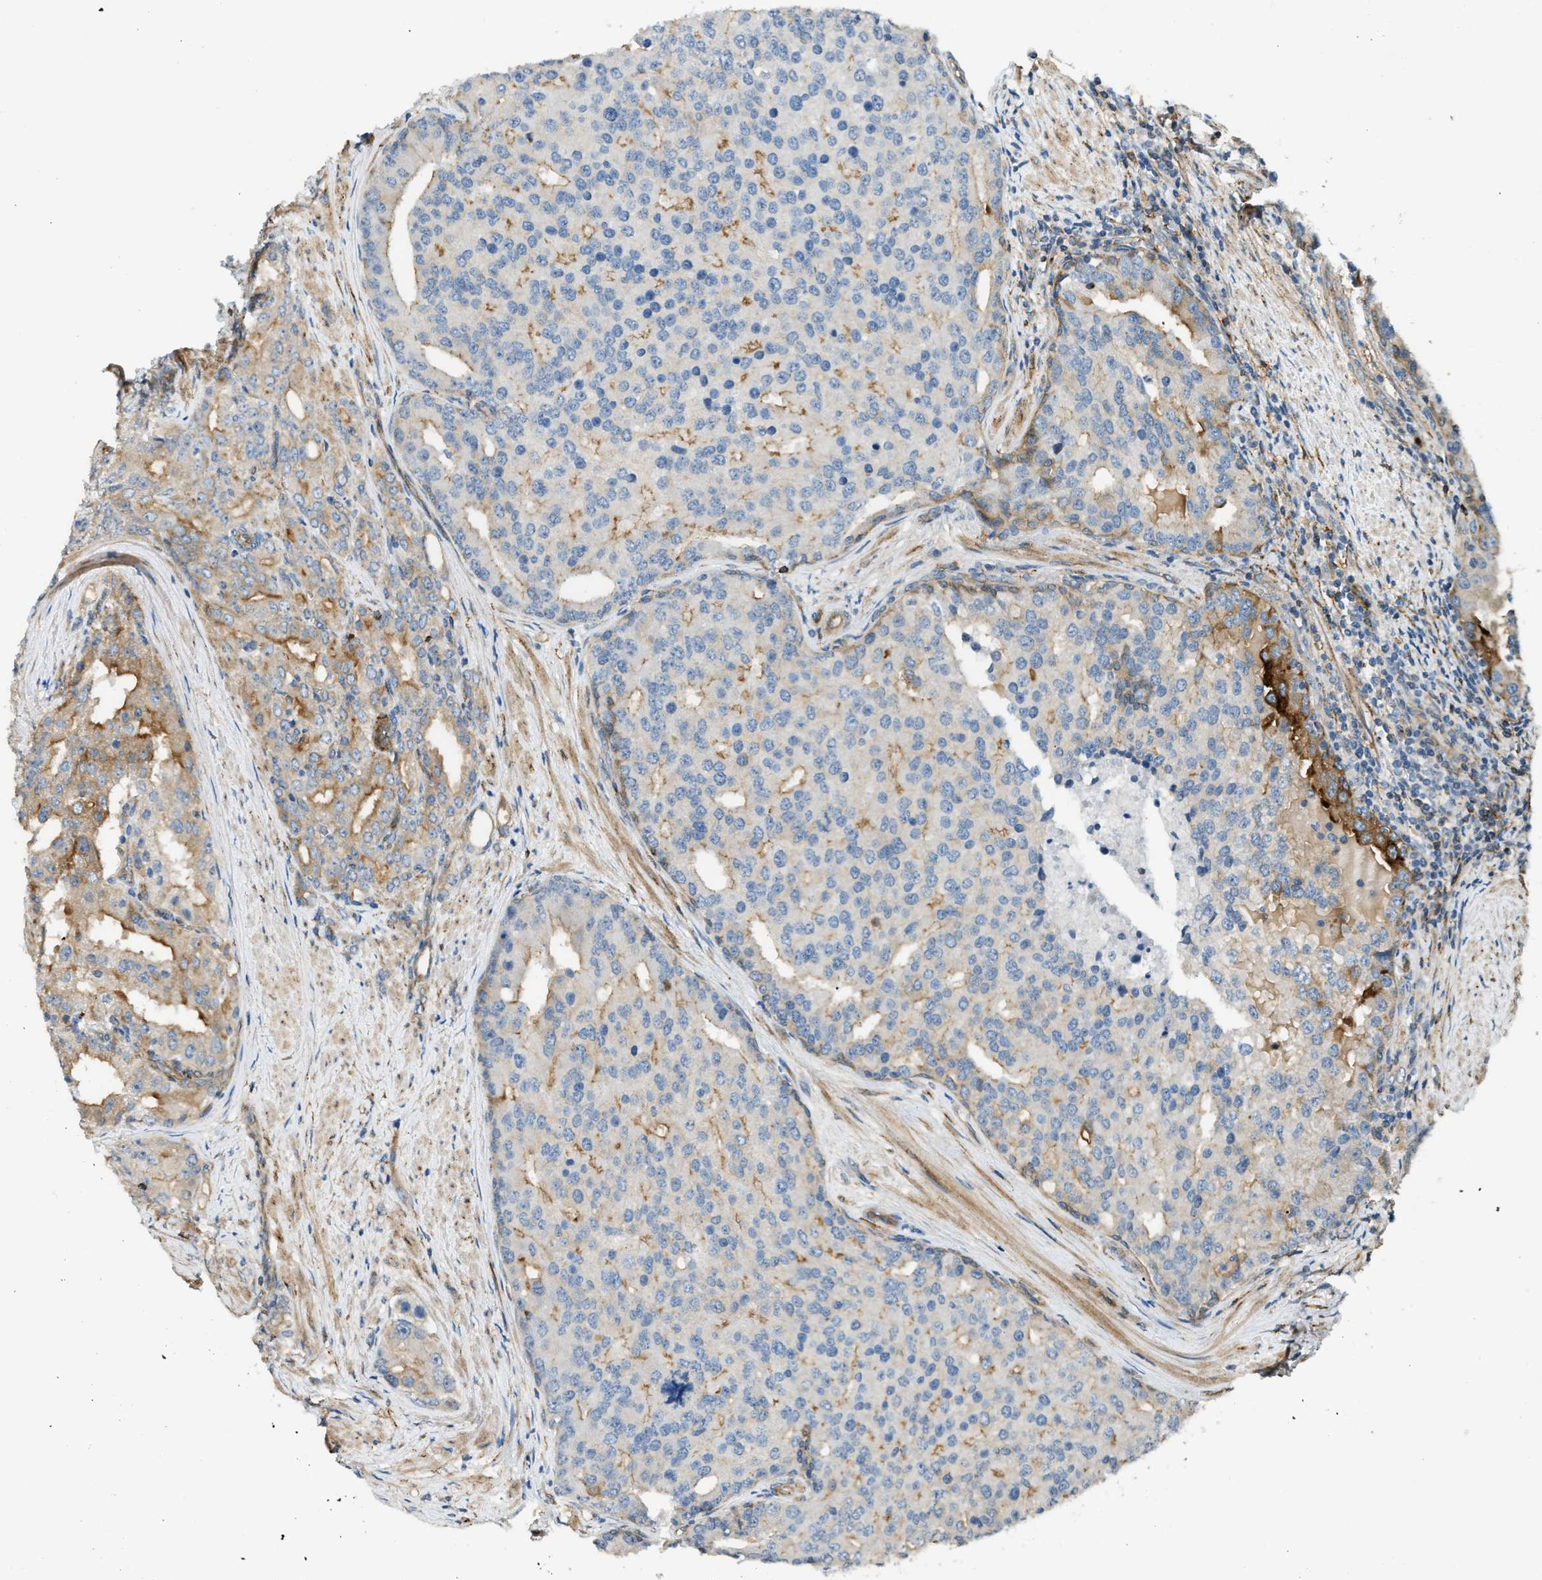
{"staining": {"intensity": "moderate", "quantity": "25%-75%", "location": "cytoplasmic/membranous"}, "tissue": "prostate cancer", "cell_type": "Tumor cells", "image_type": "cancer", "snomed": [{"axis": "morphology", "description": "Adenocarcinoma, High grade"}, {"axis": "topography", "description": "Prostate"}], "caption": "The histopathology image exhibits a brown stain indicating the presence of a protein in the cytoplasmic/membranous of tumor cells in prostate cancer.", "gene": "KIAA1671", "patient": {"sex": "male", "age": 50}}